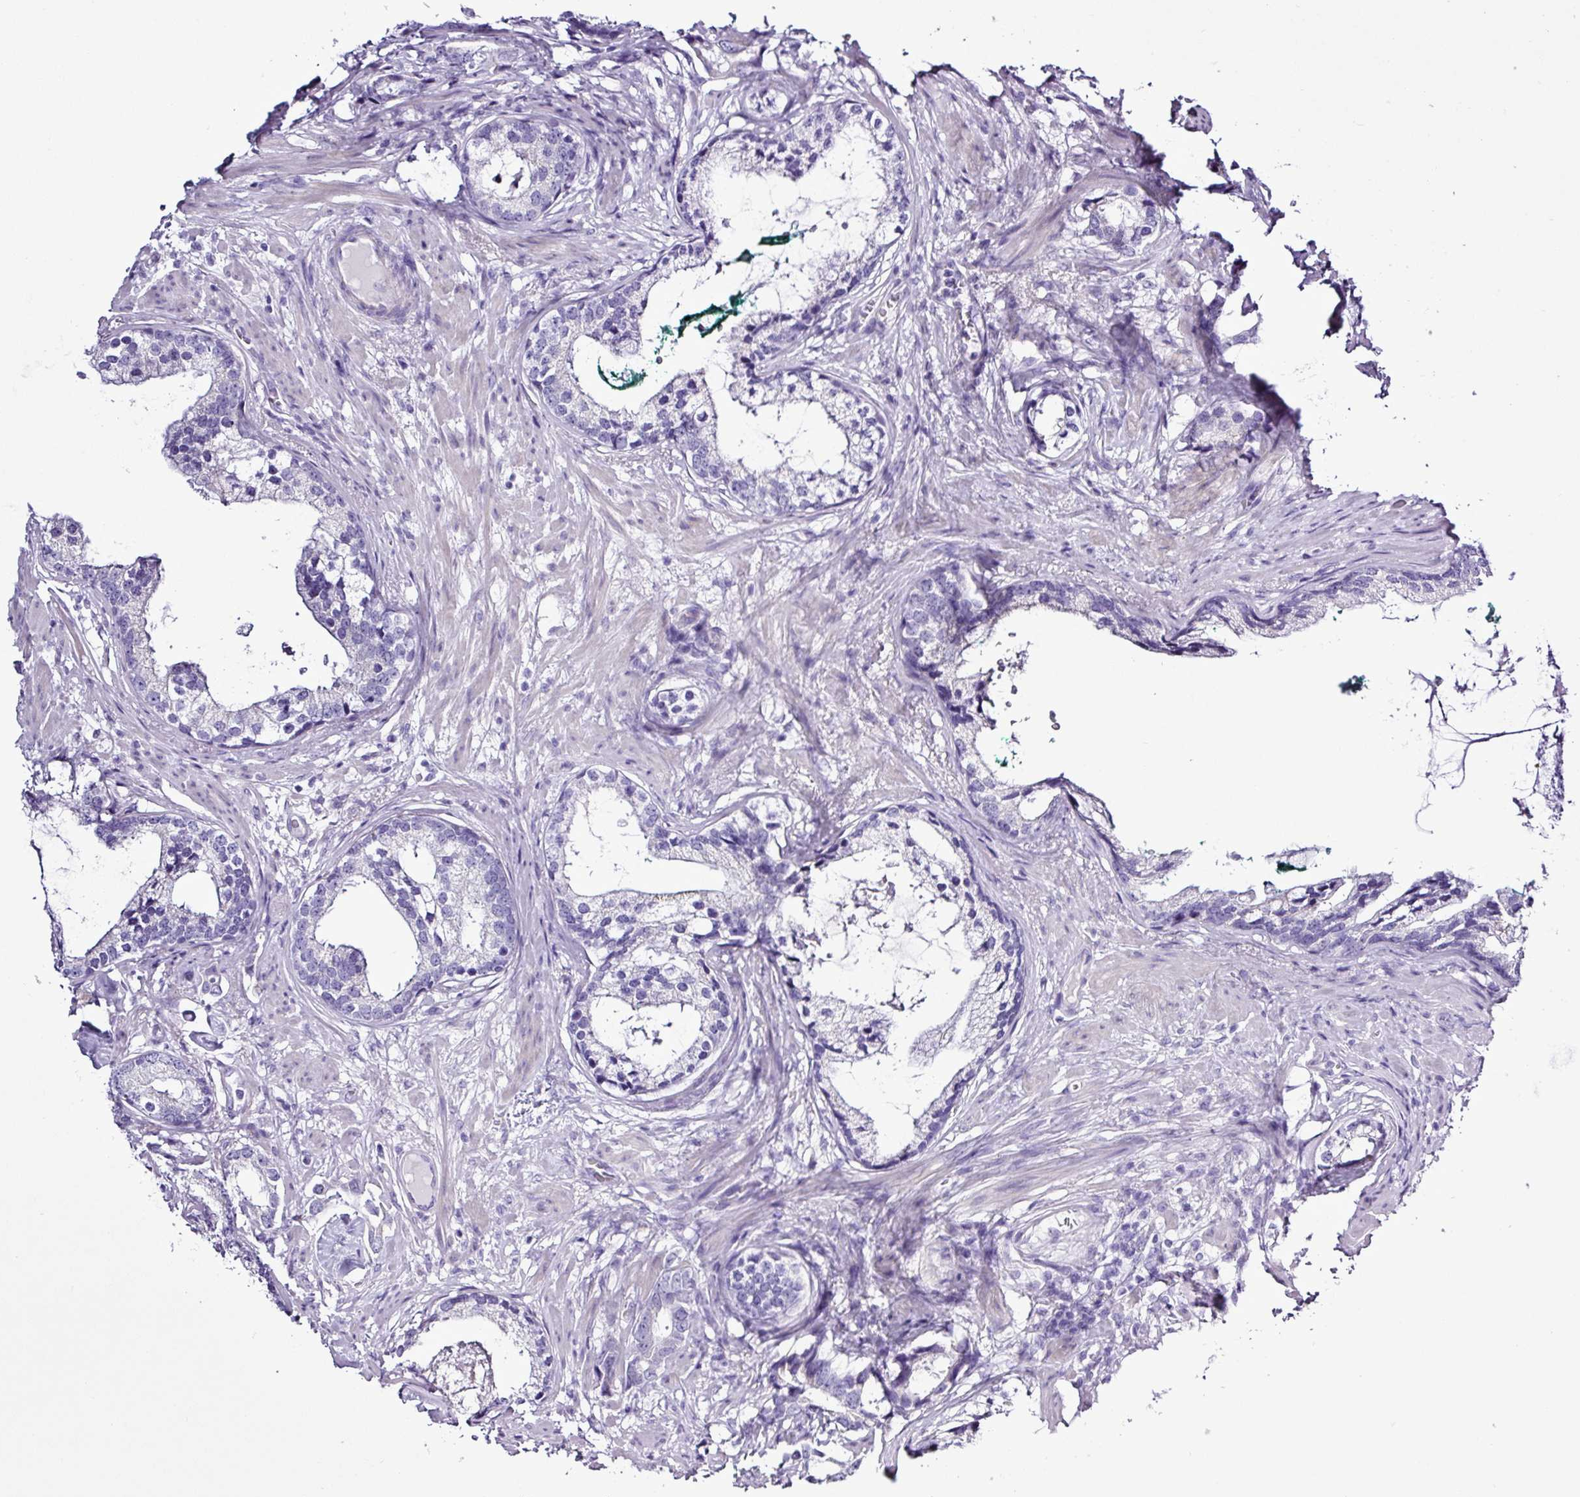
{"staining": {"intensity": "negative", "quantity": "none", "location": "none"}, "tissue": "prostate cancer", "cell_type": "Tumor cells", "image_type": "cancer", "snomed": [{"axis": "morphology", "description": "Adenocarcinoma, Low grade"}, {"axis": "topography", "description": "Prostate"}], "caption": "This micrograph is of prostate adenocarcinoma (low-grade) stained with IHC to label a protein in brown with the nuclei are counter-stained blue. There is no expression in tumor cells. Nuclei are stained in blue.", "gene": "ALDH3A1", "patient": {"sex": "male", "age": 71}}